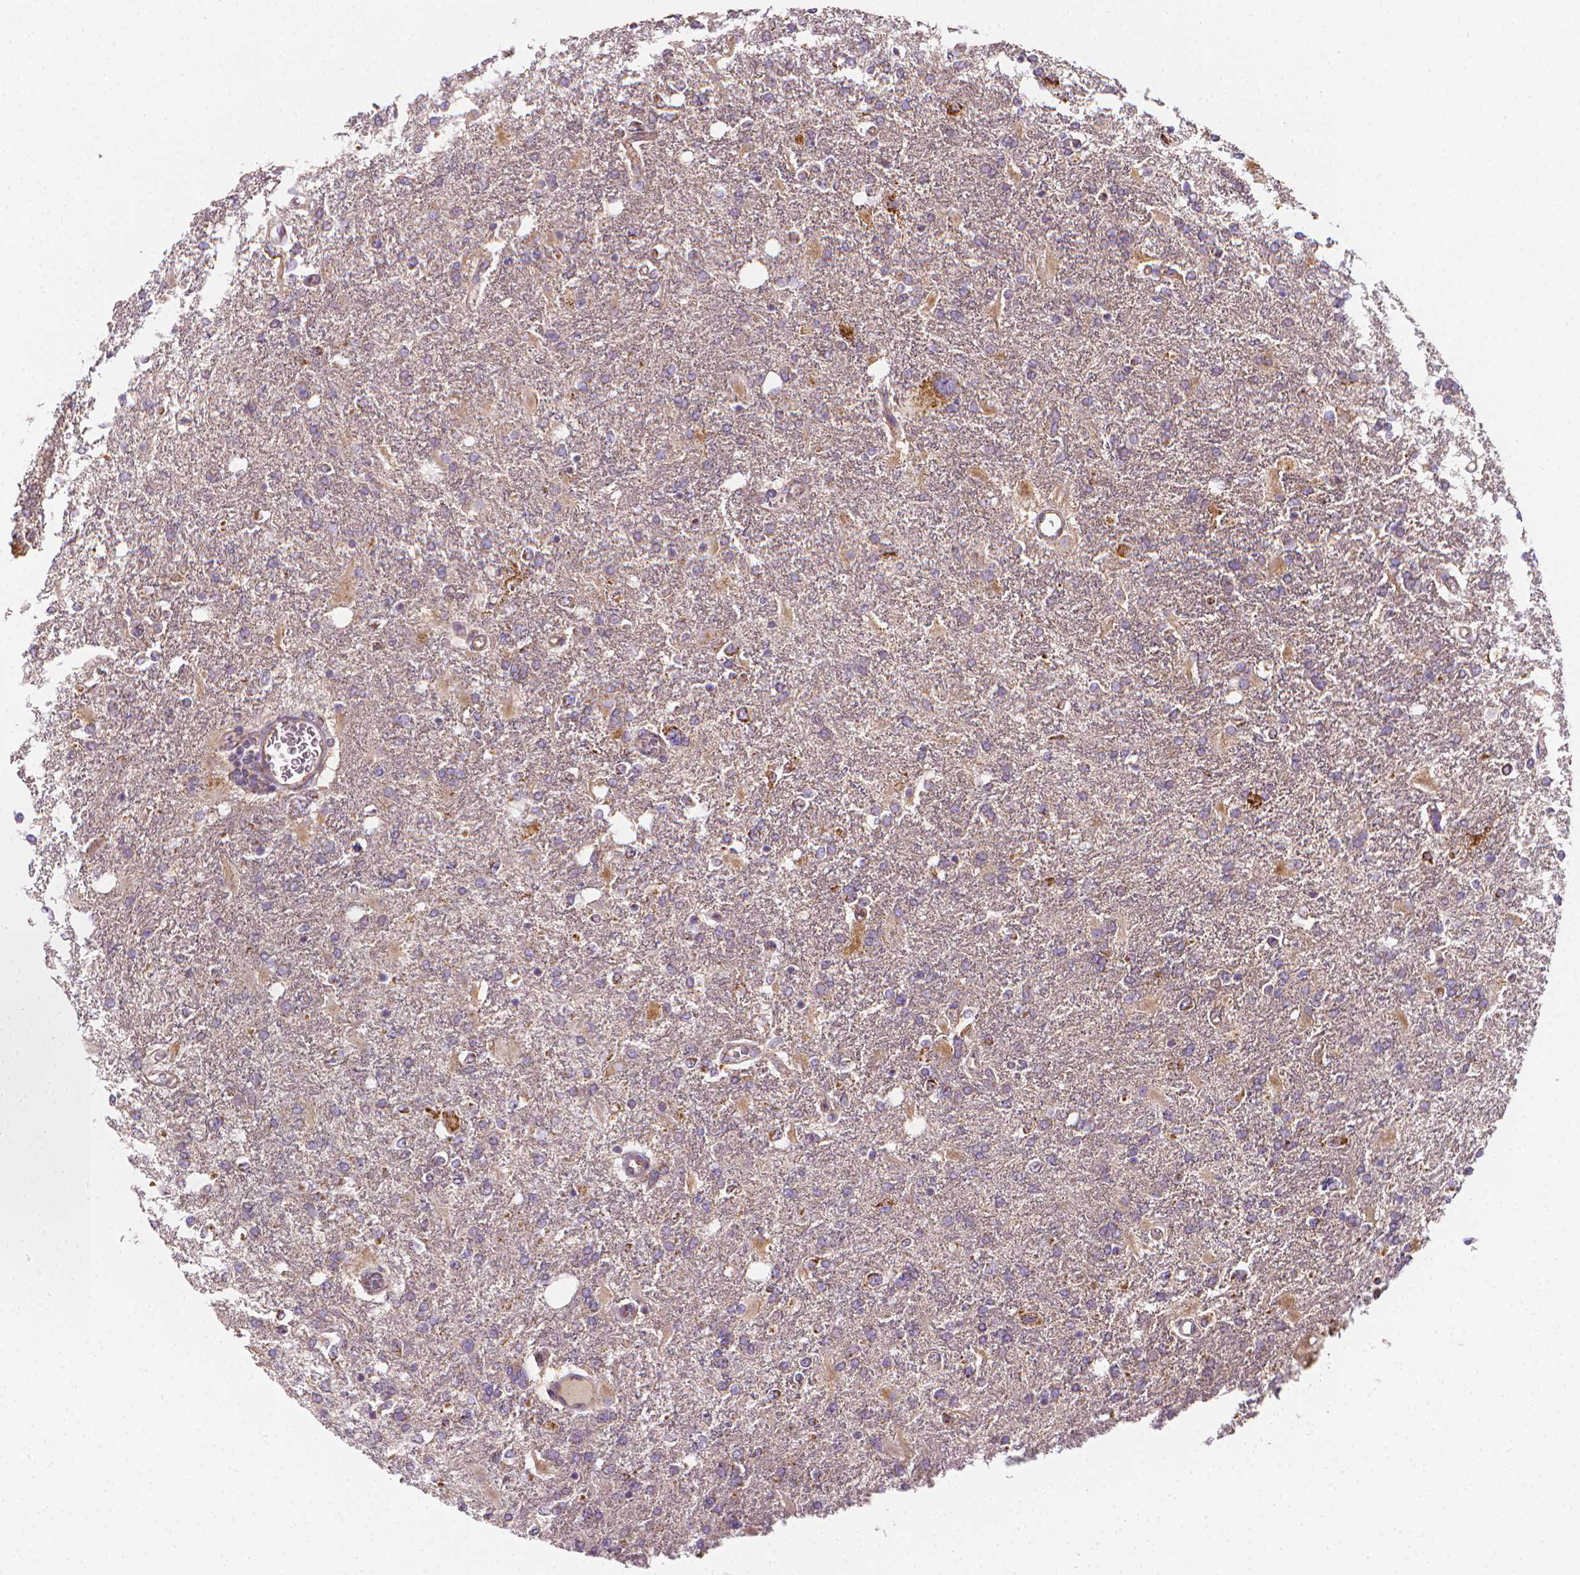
{"staining": {"intensity": "negative", "quantity": "none", "location": "none"}, "tissue": "glioma", "cell_type": "Tumor cells", "image_type": "cancer", "snomed": [{"axis": "morphology", "description": "Glioma, malignant, High grade"}, {"axis": "topography", "description": "Cerebral cortex"}], "caption": "High-grade glioma (malignant) was stained to show a protein in brown. There is no significant staining in tumor cells.", "gene": "SNCAIP", "patient": {"sex": "male", "age": 79}}